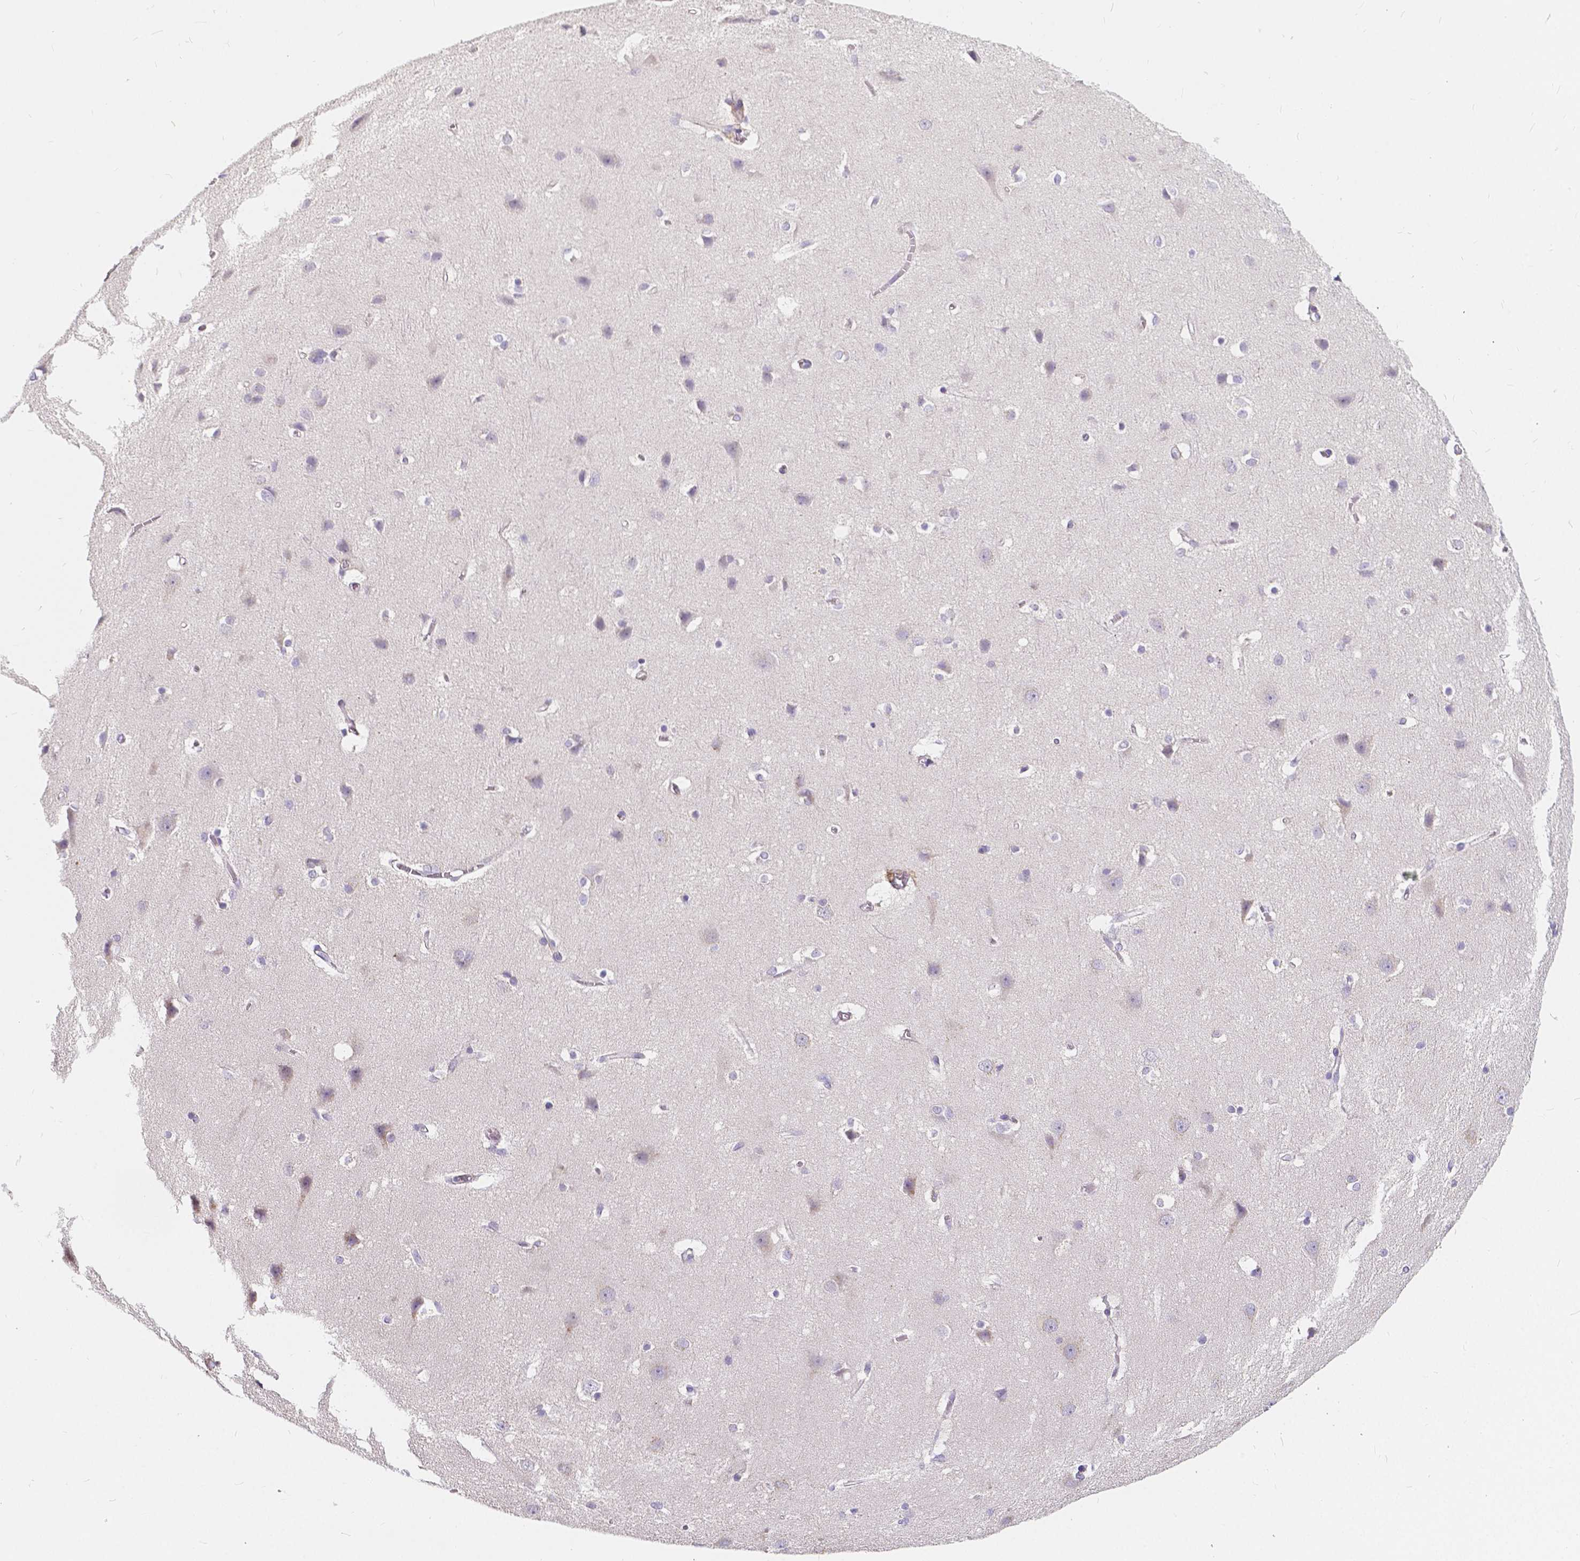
{"staining": {"intensity": "negative", "quantity": "none", "location": "none"}, "tissue": "cerebral cortex", "cell_type": "Endothelial cells", "image_type": "normal", "snomed": [{"axis": "morphology", "description": "Normal tissue, NOS"}, {"axis": "topography", "description": "Cerebral cortex"}], "caption": "IHC of unremarkable cerebral cortex demonstrates no positivity in endothelial cells. (Stains: DAB (3,3'-diaminobenzidine) IHC with hematoxylin counter stain, Microscopy: brightfield microscopy at high magnification).", "gene": "RNF186", "patient": {"sex": "male", "age": 37}}